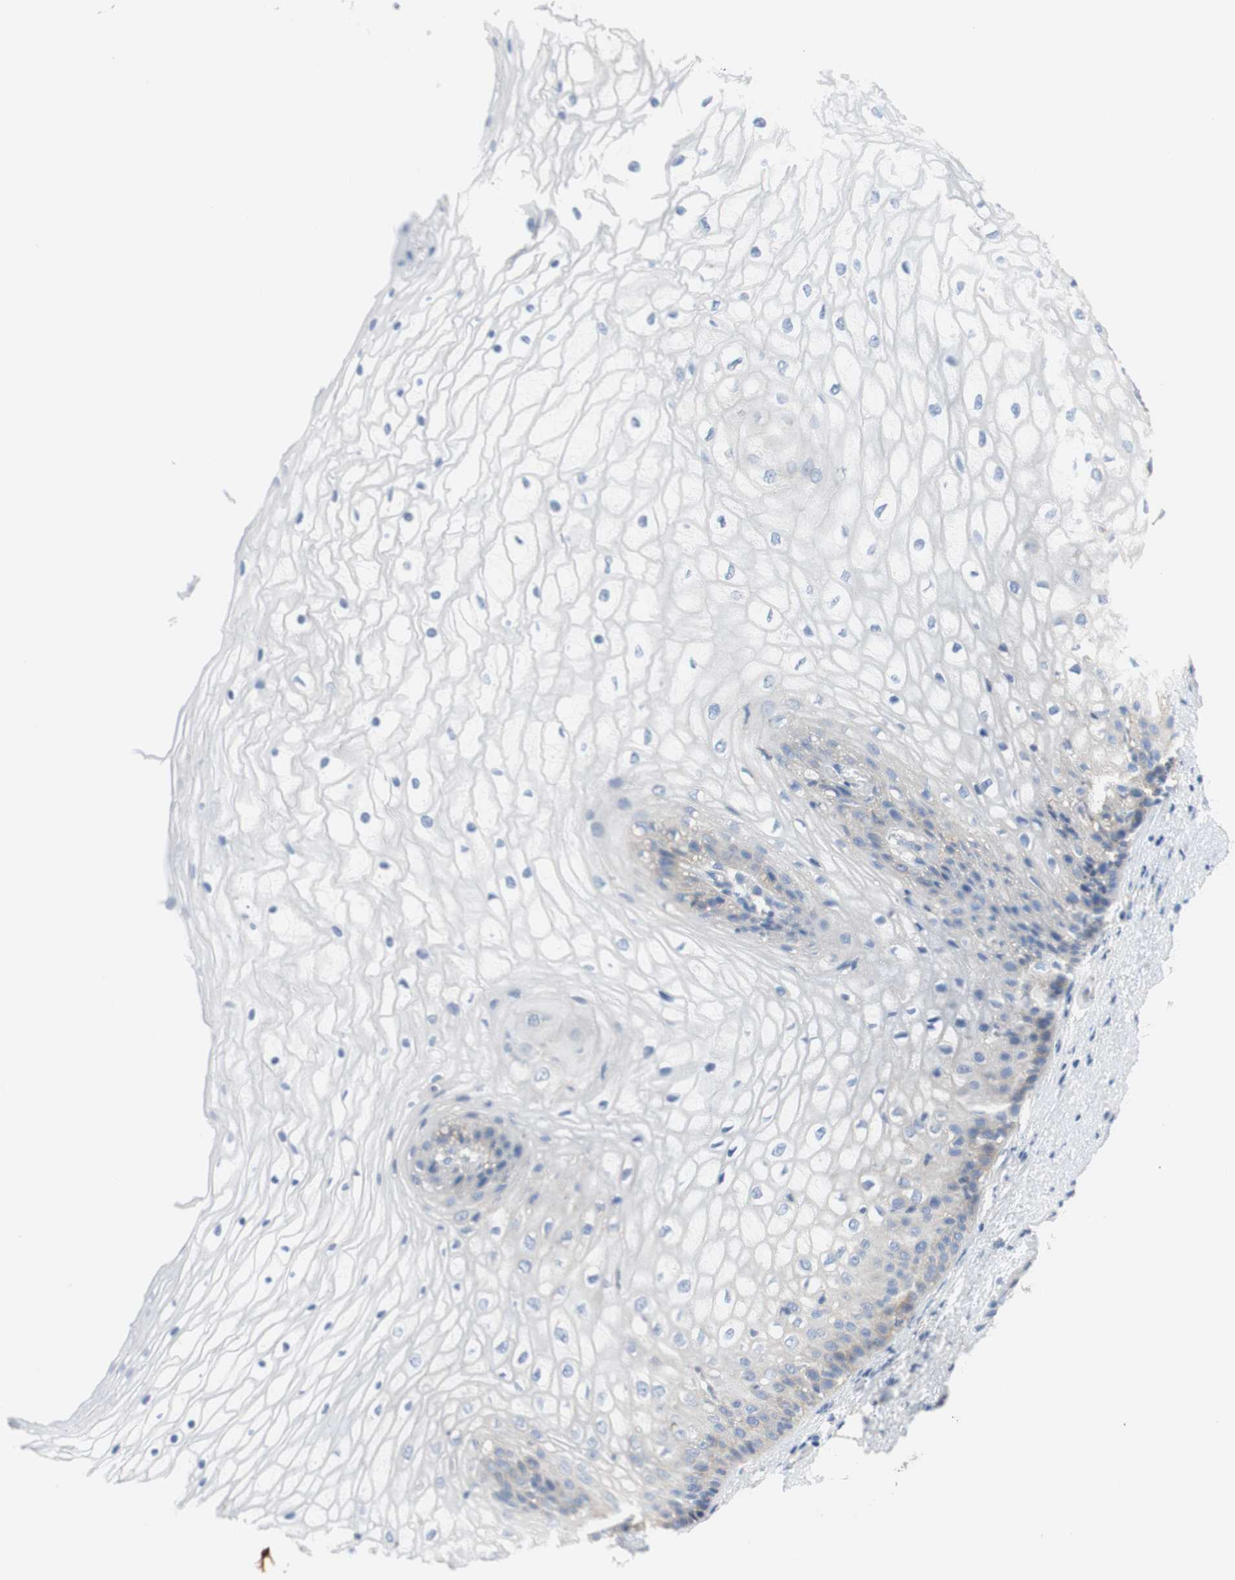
{"staining": {"intensity": "weak", "quantity": "<25%", "location": "cytoplasmic/membranous"}, "tissue": "vagina", "cell_type": "Squamous epithelial cells", "image_type": "normal", "snomed": [{"axis": "morphology", "description": "Normal tissue, NOS"}, {"axis": "topography", "description": "Vagina"}], "caption": "DAB (3,3'-diaminobenzidine) immunohistochemical staining of unremarkable vagina exhibits no significant staining in squamous epithelial cells. The staining is performed using DAB brown chromogen with nuclei counter-stained in using hematoxylin.", "gene": "ATP2B1", "patient": {"sex": "female", "age": 34}}